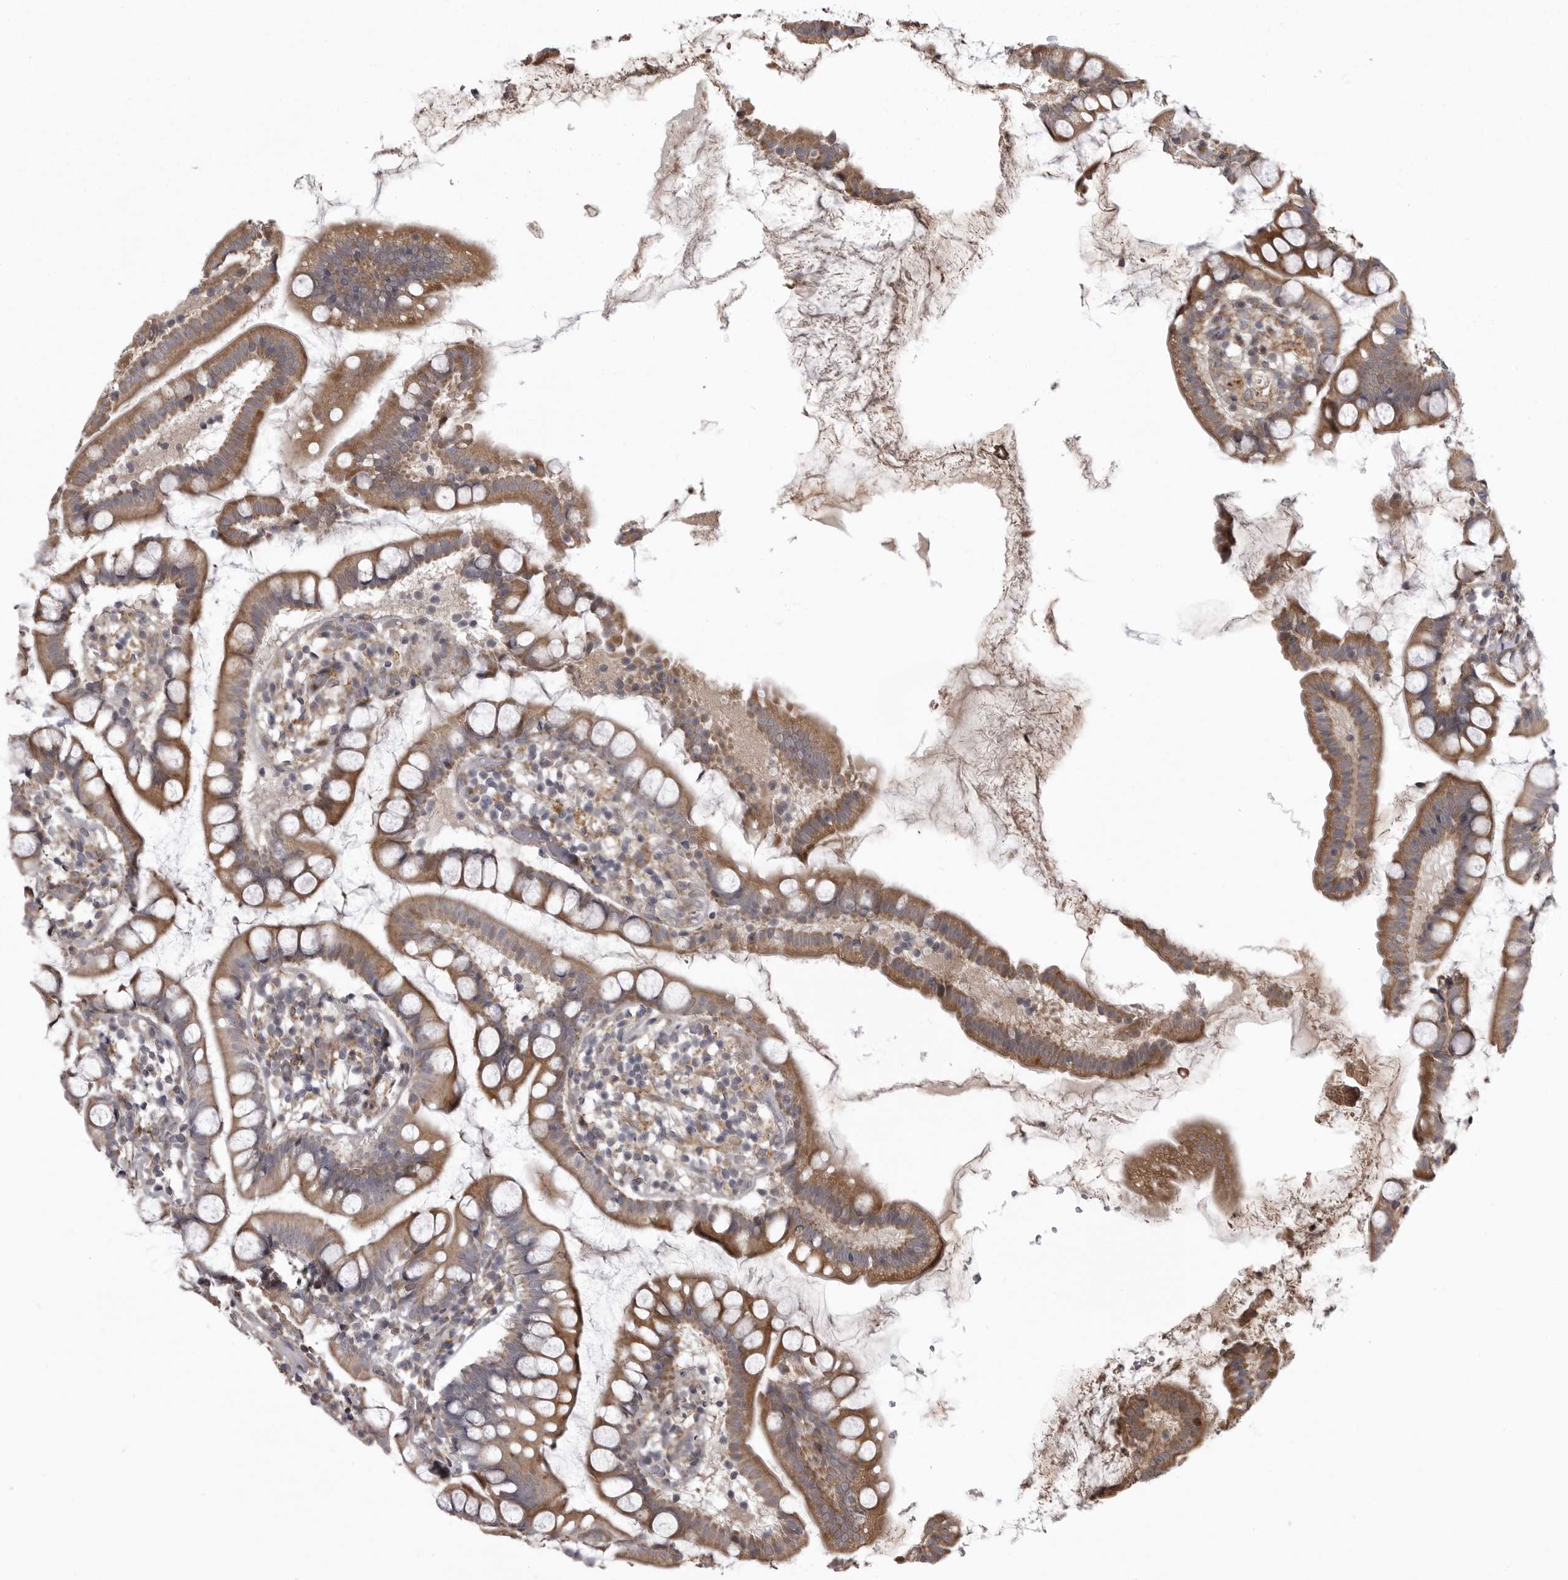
{"staining": {"intensity": "moderate", "quantity": "25%-75%", "location": "cytoplasmic/membranous"}, "tissue": "small intestine", "cell_type": "Glandular cells", "image_type": "normal", "snomed": [{"axis": "morphology", "description": "Normal tissue, NOS"}, {"axis": "topography", "description": "Small intestine"}], "caption": "This is a micrograph of IHC staining of normal small intestine, which shows moderate staining in the cytoplasmic/membranous of glandular cells.", "gene": "ZNRF1", "patient": {"sex": "female", "age": 84}}